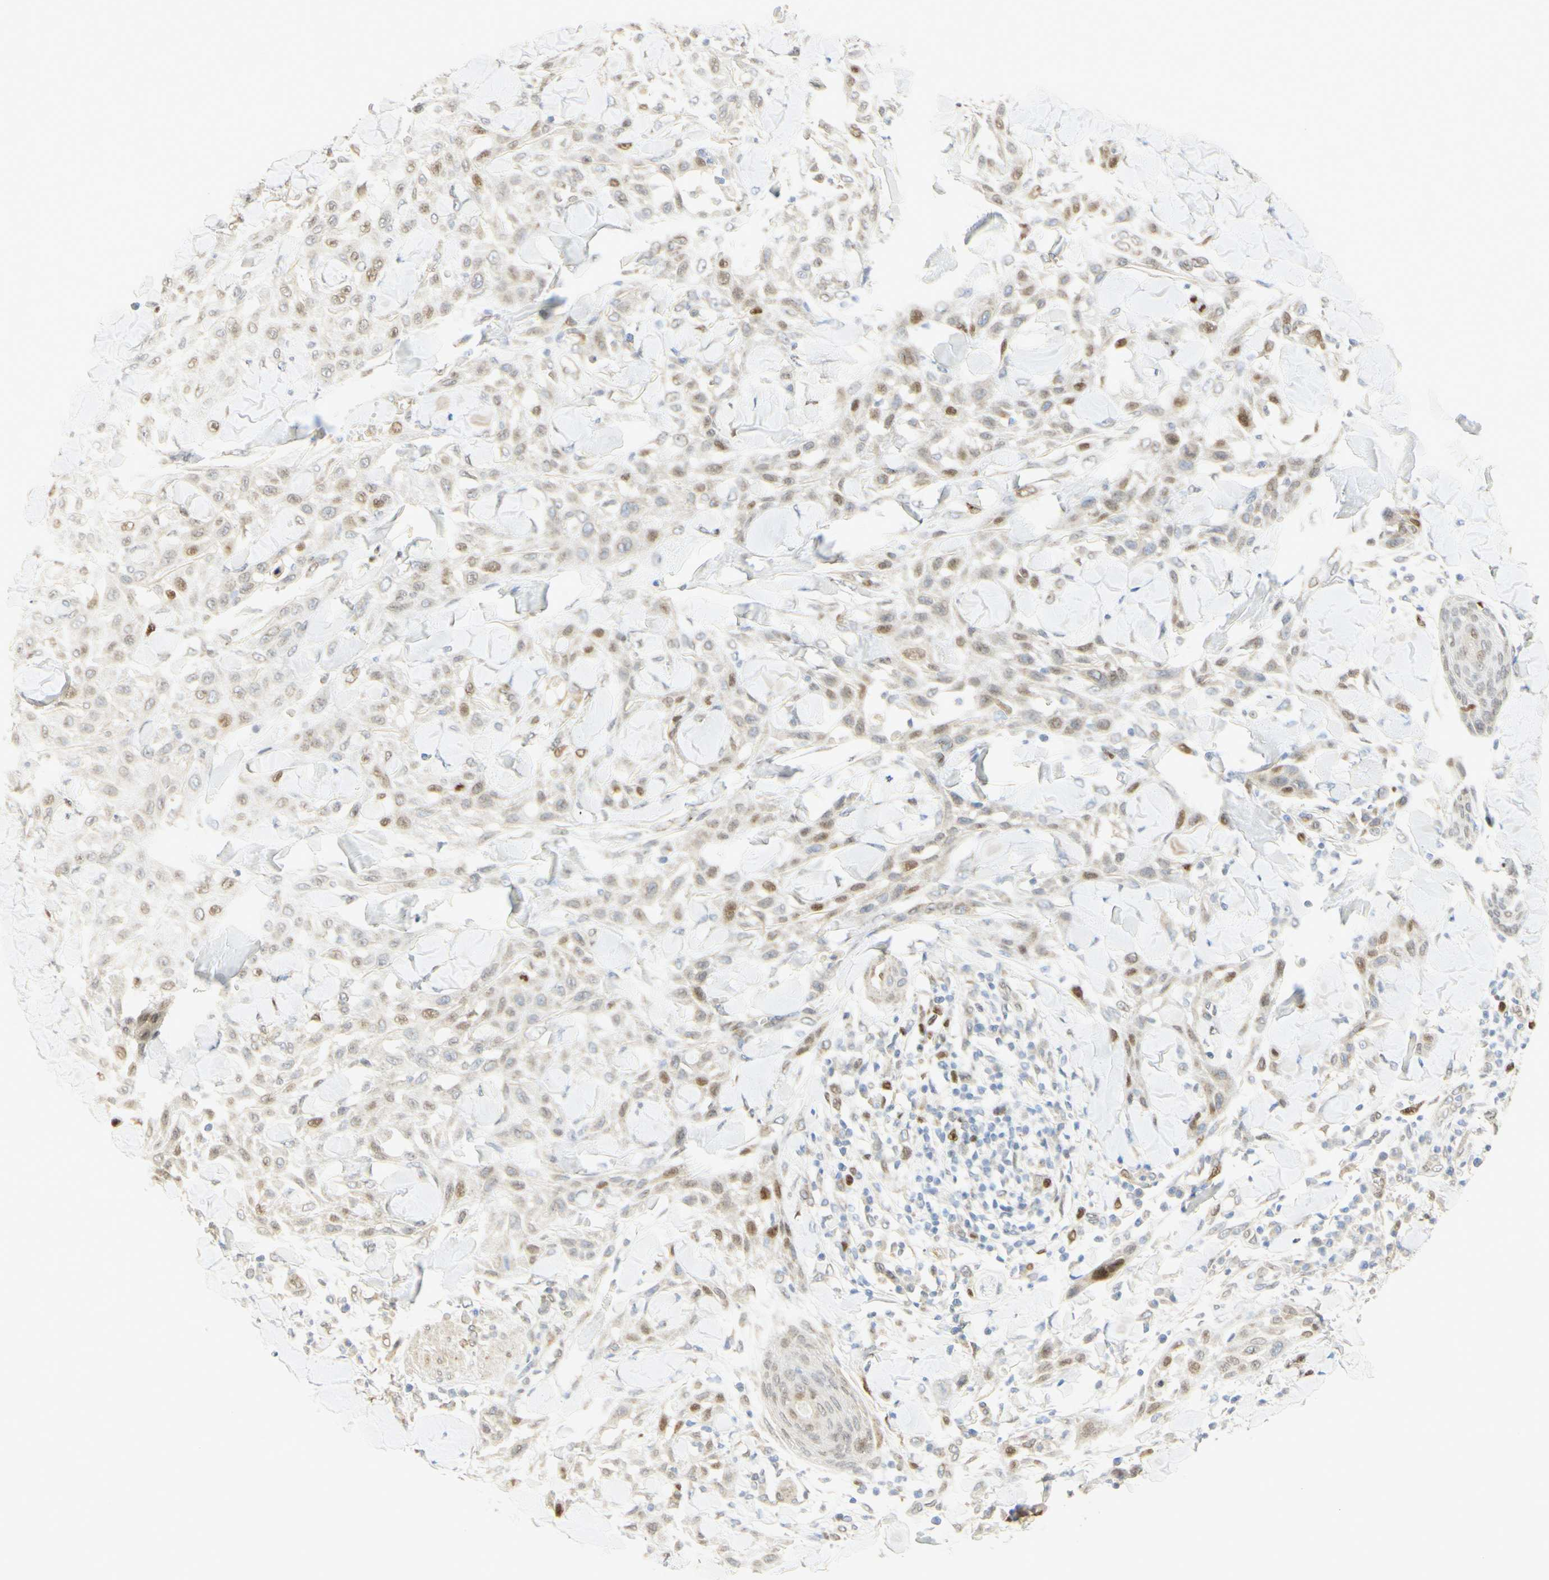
{"staining": {"intensity": "moderate", "quantity": "<25%", "location": "nuclear"}, "tissue": "skin cancer", "cell_type": "Tumor cells", "image_type": "cancer", "snomed": [{"axis": "morphology", "description": "Squamous cell carcinoma, NOS"}, {"axis": "topography", "description": "Skin"}], "caption": "This image demonstrates skin squamous cell carcinoma stained with IHC to label a protein in brown. The nuclear of tumor cells show moderate positivity for the protein. Nuclei are counter-stained blue.", "gene": "E2F1", "patient": {"sex": "male", "age": 24}}